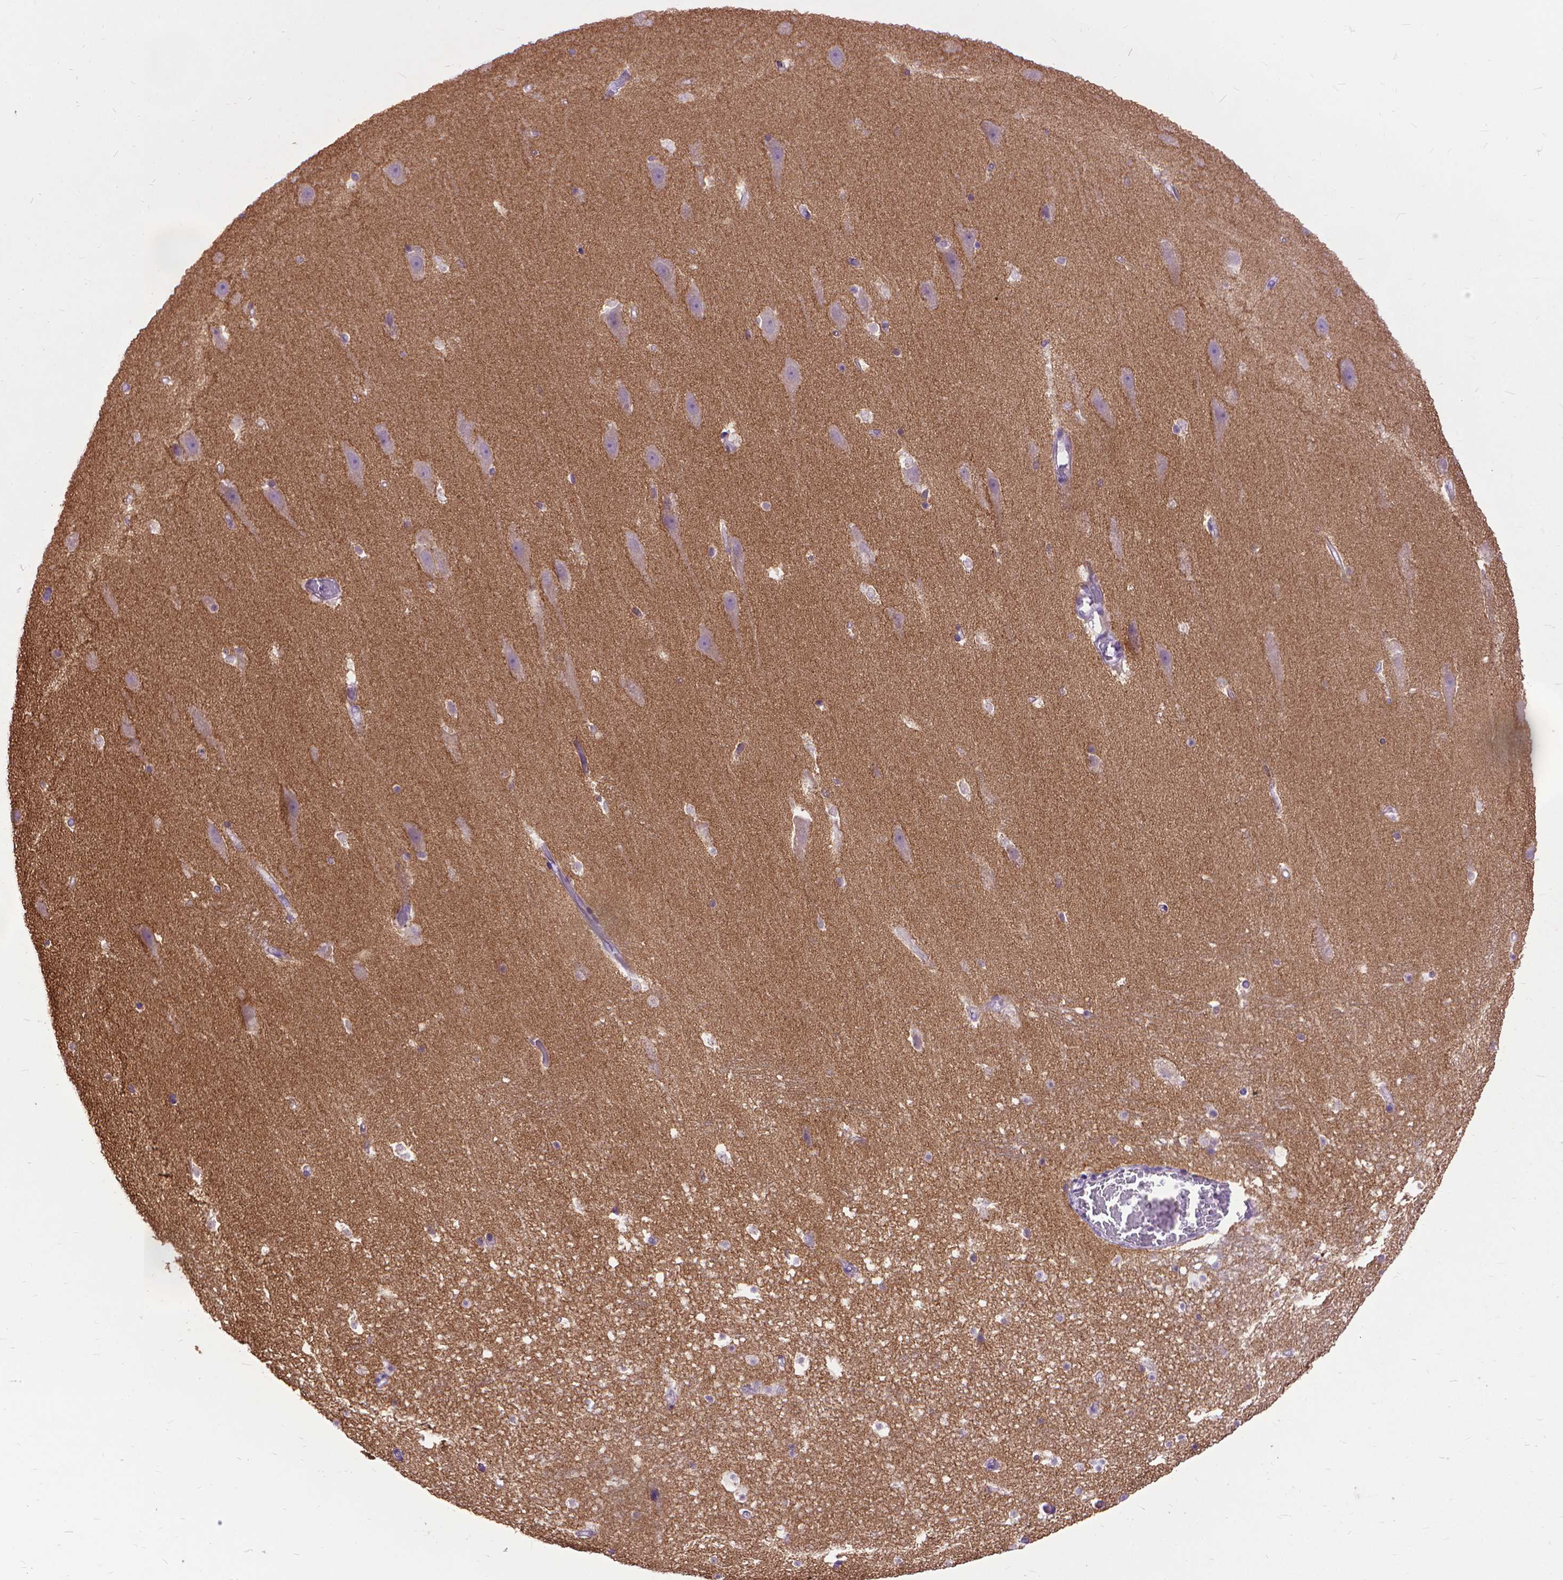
{"staining": {"intensity": "negative", "quantity": "none", "location": "none"}, "tissue": "hippocampus", "cell_type": "Glial cells", "image_type": "normal", "snomed": [{"axis": "morphology", "description": "Normal tissue, NOS"}, {"axis": "topography", "description": "Hippocampus"}], "caption": "The image displays no staining of glial cells in normal hippocampus. (DAB (3,3'-diaminobenzidine) immunohistochemistry (IHC) visualized using brightfield microscopy, high magnification).", "gene": "SYN1", "patient": {"sex": "male", "age": 26}}